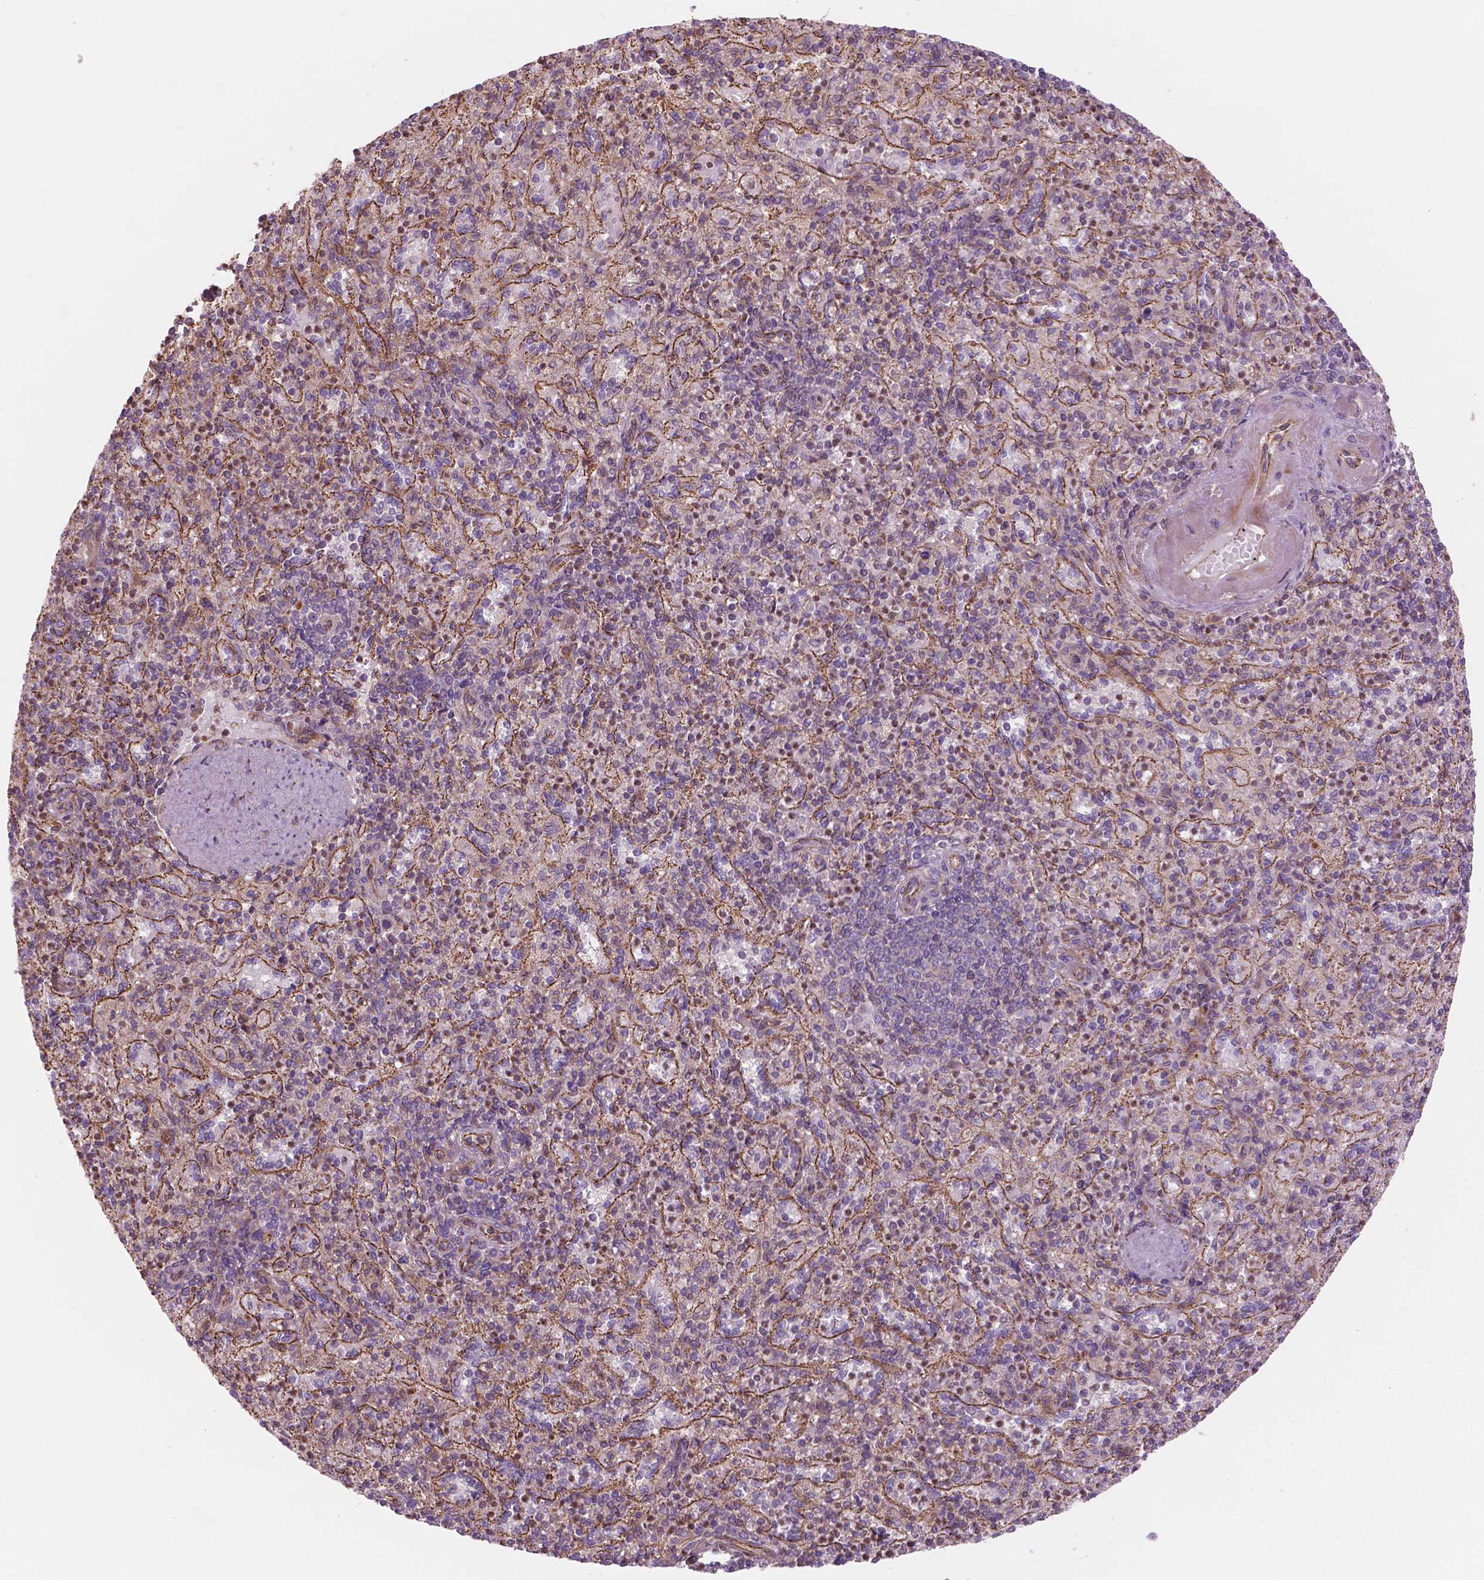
{"staining": {"intensity": "negative", "quantity": "none", "location": "none"}, "tissue": "spleen", "cell_type": "Cells in red pulp", "image_type": "normal", "snomed": [{"axis": "morphology", "description": "Normal tissue, NOS"}, {"axis": "topography", "description": "Spleen"}], "caption": "Cells in red pulp show no significant positivity in normal spleen.", "gene": "SURF4", "patient": {"sex": "female", "age": 74}}